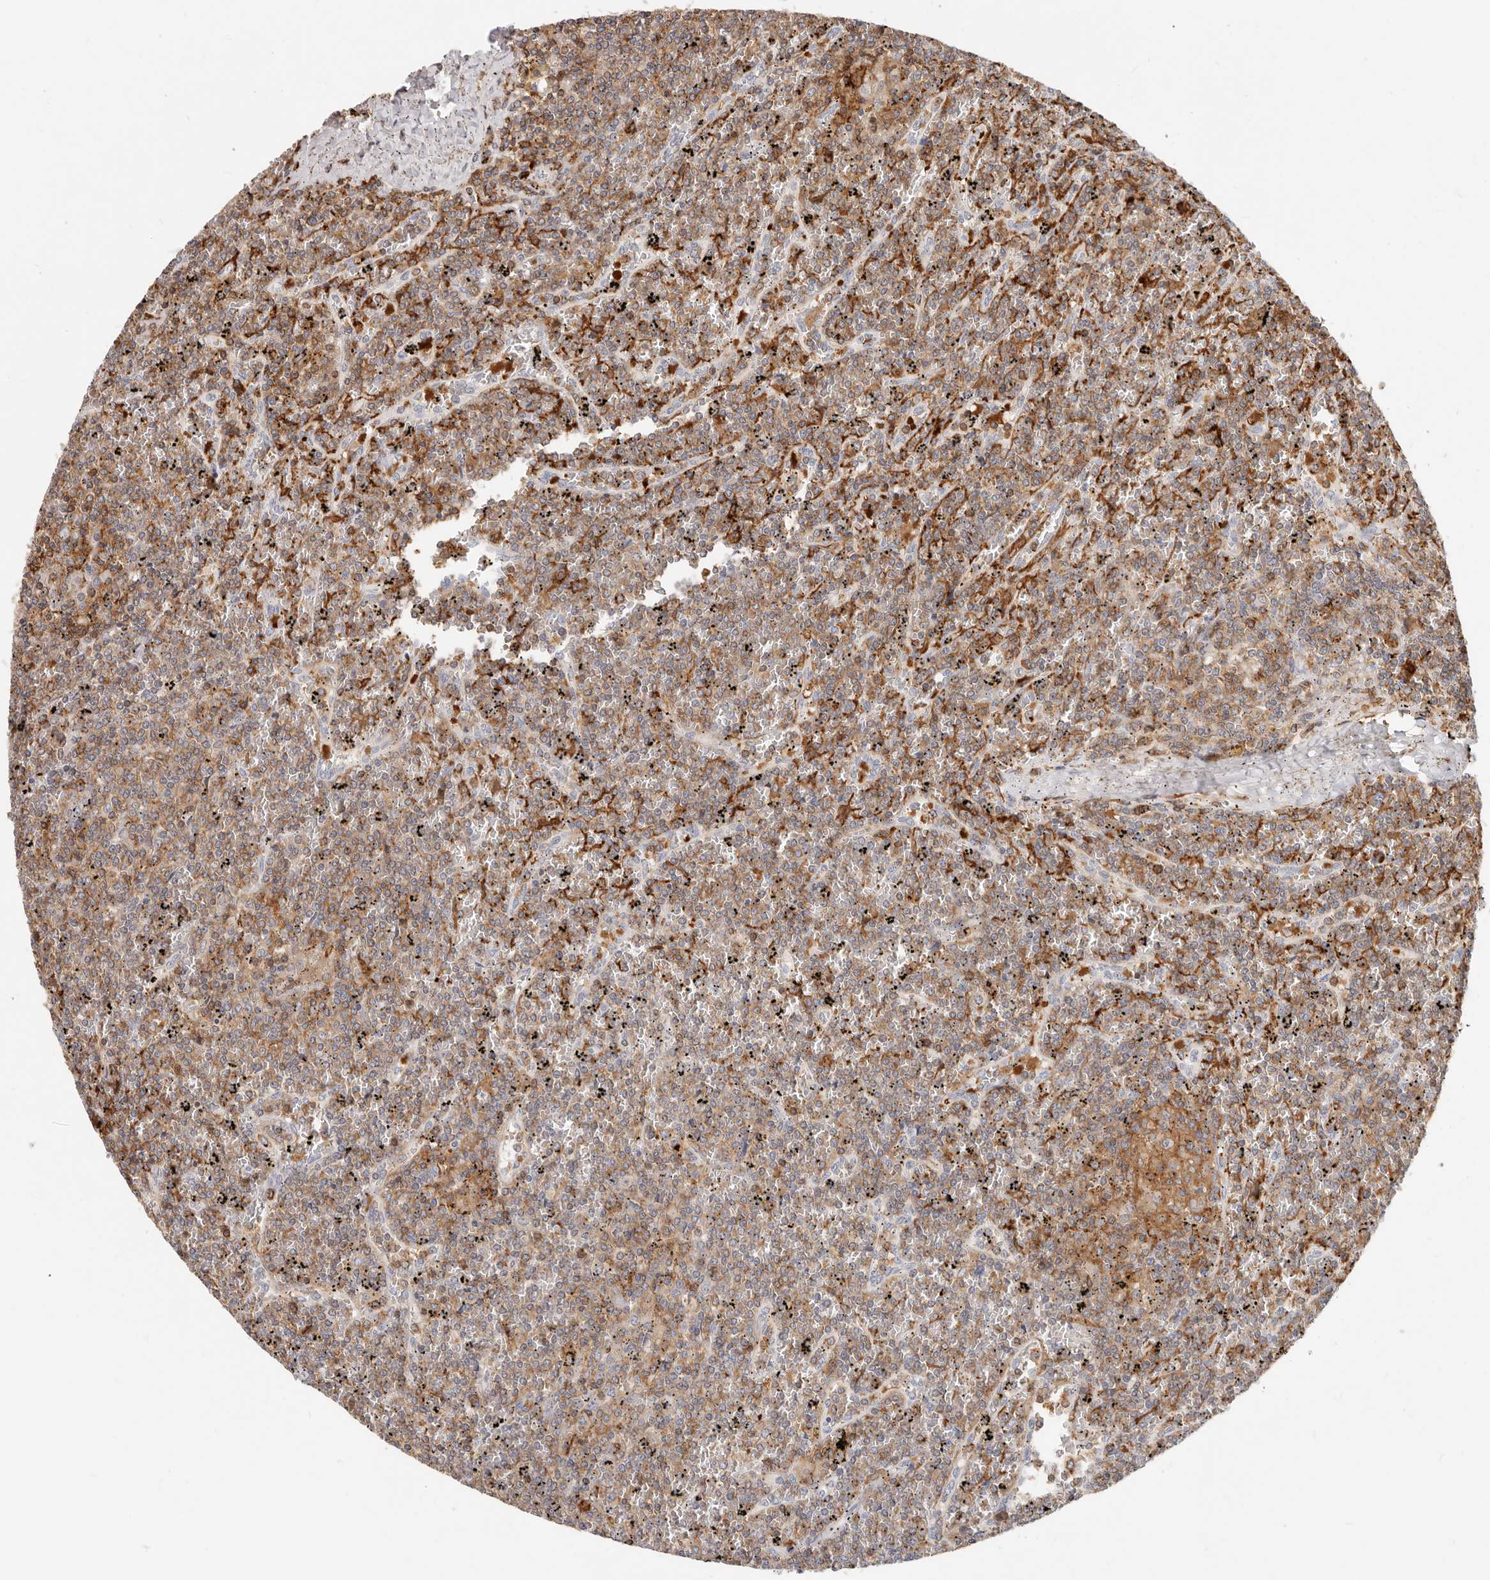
{"staining": {"intensity": "moderate", "quantity": "25%-75%", "location": "cytoplasmic/membranous"}, "tissue": "lymphoma", "cell_type": "Tumor cells", "image_type": "cancer", "snomed": [{"axis": "morphology", "description": "Malignant lymphoma, non-Hodgkin's type, Low grade"}, {"axis": "topography", "description": "Spleen"}], "caption": "Low-grade malignant lymphoma, non-Hodgkin's type stained with immunohistochemistry shows moderate cytoplasmic/membranous expression in approximately 25%-75% of tumor cells.", "gene": "TMEM63B", "patient": {"sex": "female", "age": 19}}